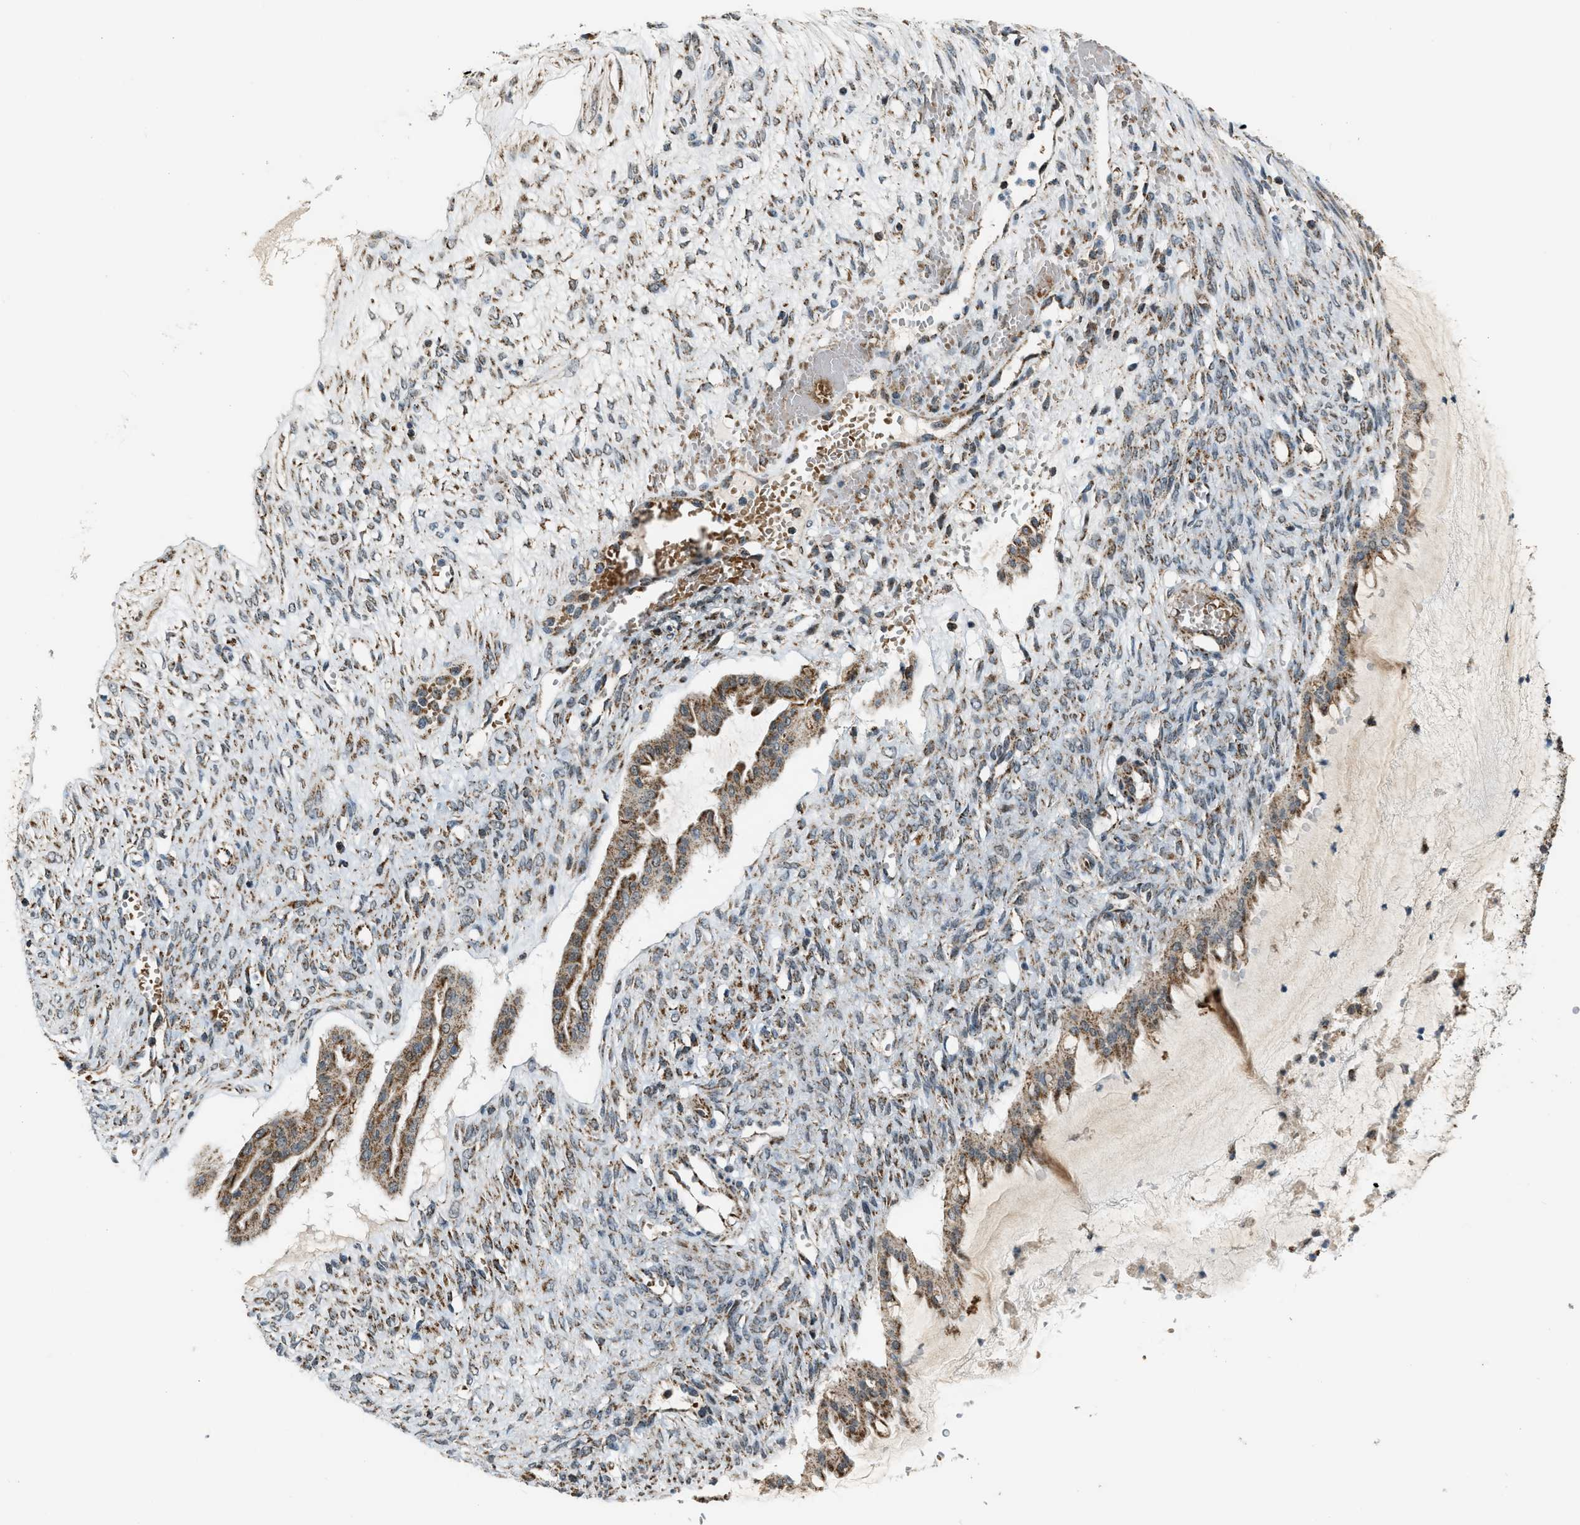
{"staining": {"intensity": "moderate", "quantity": ">75%", "location": "cytoplasmic/membranous"}, "tissue": "ovarian cancer", "cell_type": "Tumor cells", "image_type": "cancer", "snomed": [{"axis": "morphology", "description": "Cystadenocarcinoma, mucinous, NOS"}, {"axis": "topography", "description": "Ovary"}], "caption": "Immunohistochemical staining of human ovarian cancer (mucinous cystadenocarcinoma) demonstrates medium levels of moderate cytoplasmic/membranous positivity in approximately >75% of tumor cells. (Stains: DAB in brown, nuclei in blue, Microscopy: brightfield microscopy at high magnification).", "gene": "CHN2", "patient": {"sex": "female", "age": 73}}